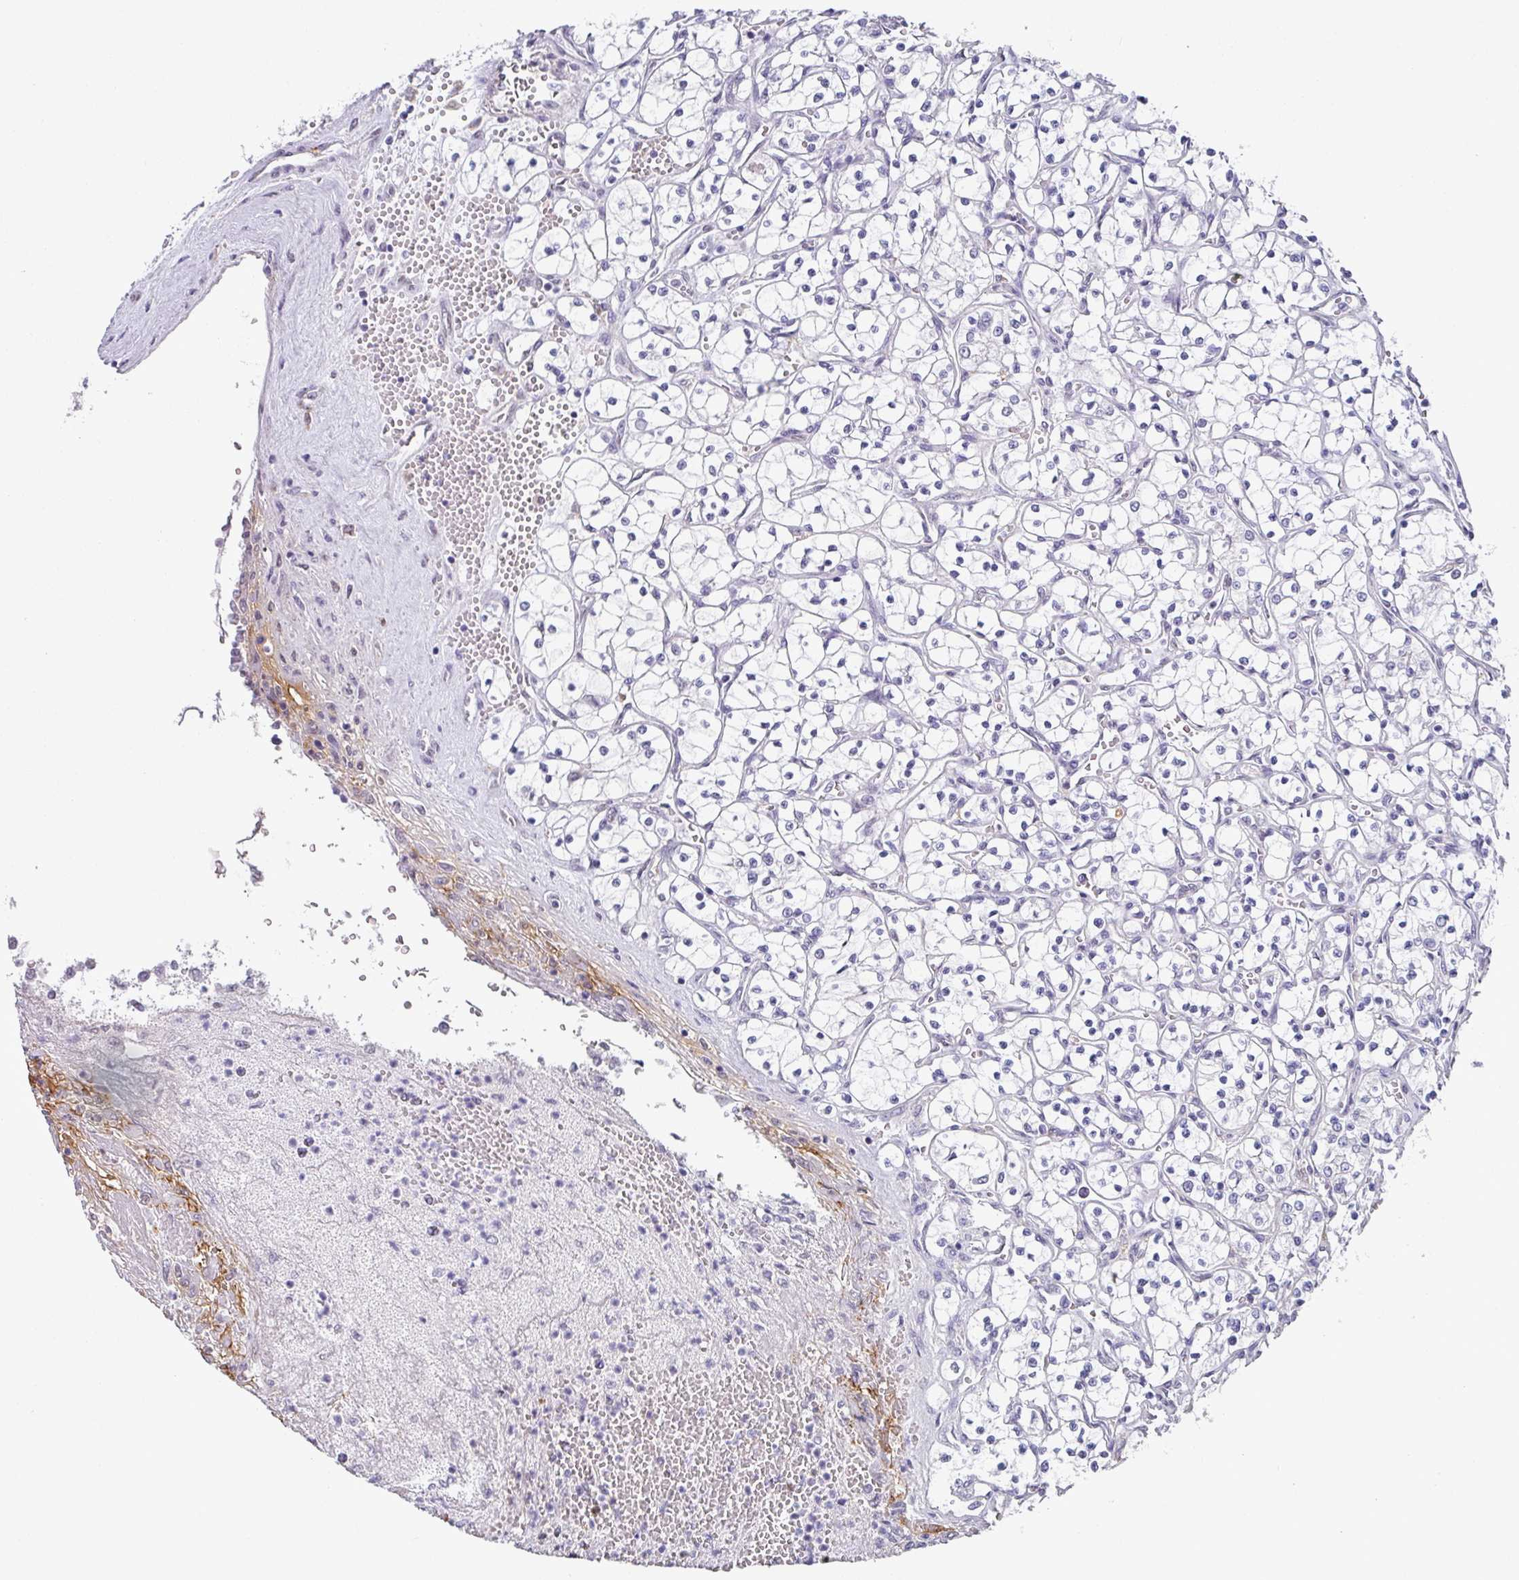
{"staining": {"intensity": "negative", "quantity": "none", "location": "none"}, "tissue": "renal cancer", "cell_type": "Tumor cells", "image_type": "cancer", "snomed": [{"axis": "morphology", "description": "Adenocarcinoma, NOS"}, {"axis": "topography", "description": "Kidney"}], "caption": "Immunohistochemistry histopathology image of renal cancer (adenocarcinoma) stained for a protein (brown), which shows no staining in tumor cells. (Stains: DAB immunohistochemistry (IHC) with hematoxylin counter stain, Microscopy: brightfield microscopy at high magnification).", "gene": "C1QB", "patient": {"sex": "female", "age": 69}}